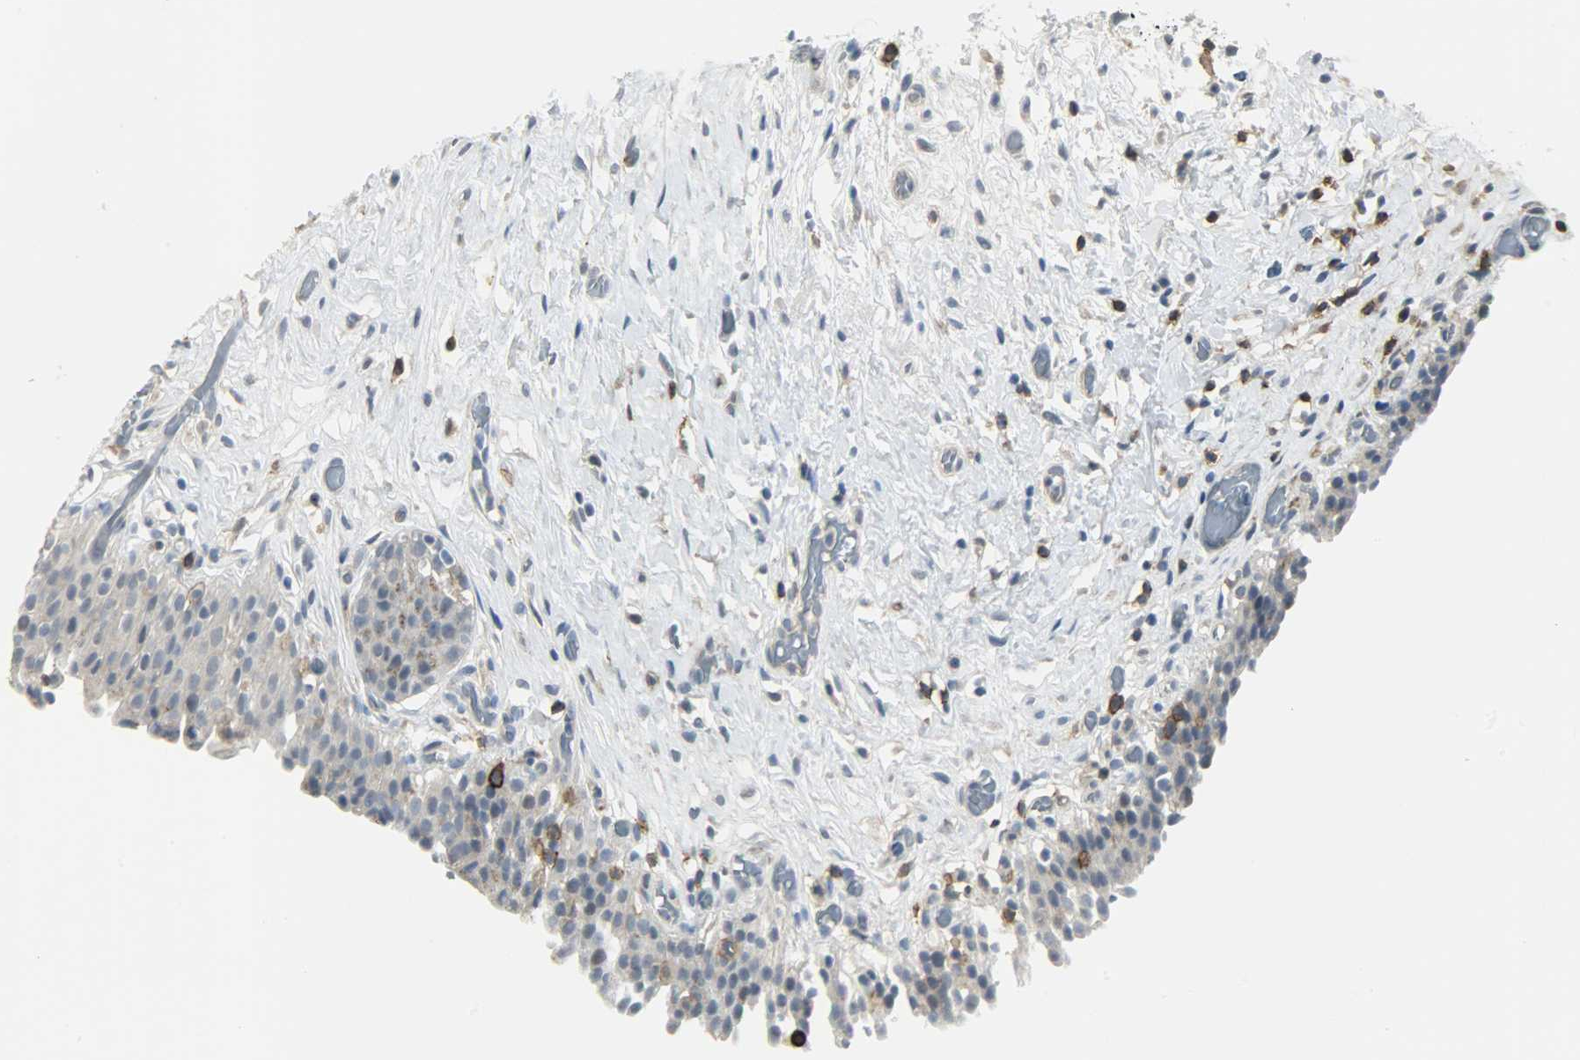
{"staining": {"intensity": "strong", "quantity": "<25%", "location": "cytoplasmic/membranous"}, "tissue": "urinary bladder", "cell_type": "Urothelial cells", "image_type": "normal", "snomed": [{"axis": "morphology", "description": "Normal tissue, NOS"}, {"axis": "topography", "description": "Urinary bladder"}], "caption": "Strong cytoplasmic/membranous positivity is present in approximately <25% of urothelial cells in benign urinary bladder.", "gene": "CD4", "patient": {"sex": "male", "age": 51}}